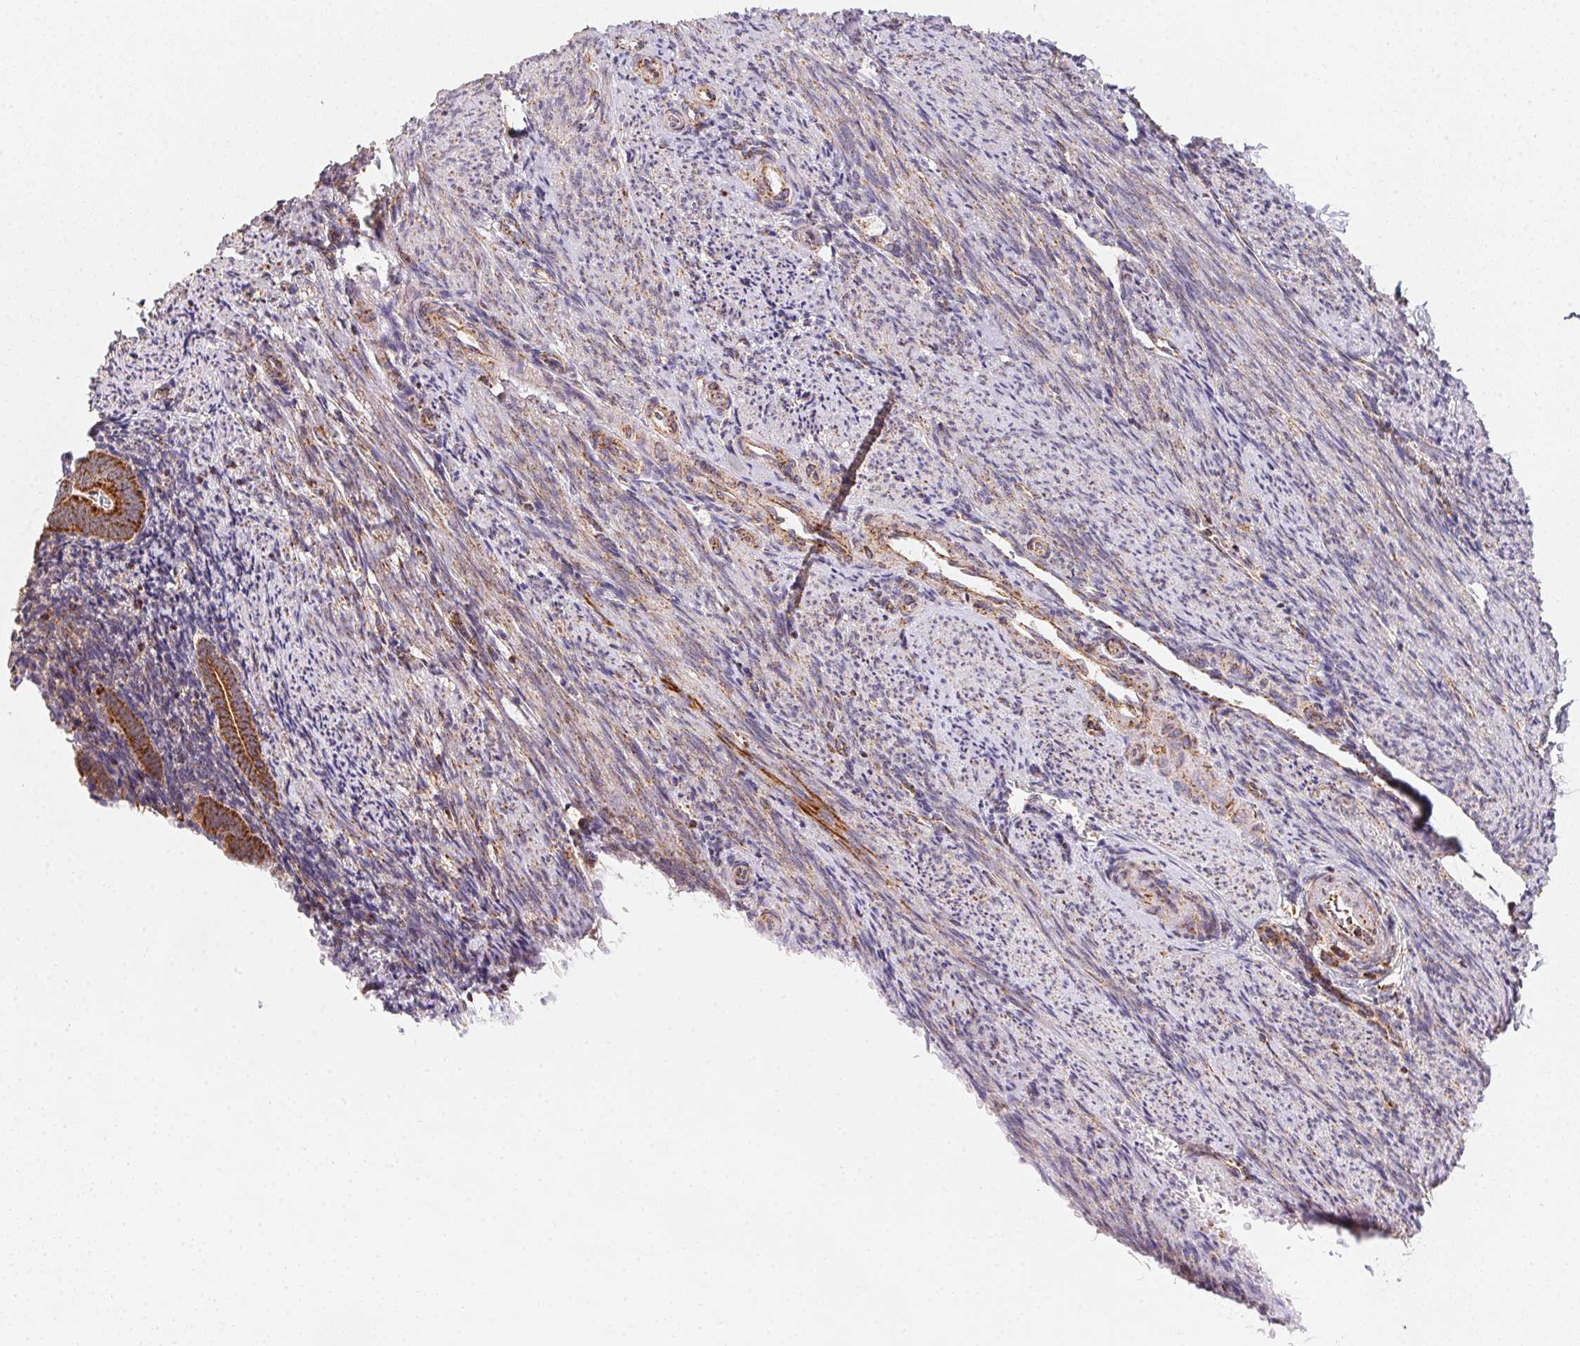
{"staining": {"intensity": "weak", "quantity": "<25%", "location": "cytoplasmic/membranous"}, "tissue": "endometrium", "cell_type": "Cells in endometrial stroma", "image_type": "normal", "snomed": [{"axis": "morphology", "description": "Normal tissue, NOS"}, {"axis": "topography", "description": "Endometrium"}], "caption": "Cells in endometrial stroma are negative for protein expression in benign human endometrium.", "gene": "NDUFS6", "patient": {"sex": "female", "age": 57}}